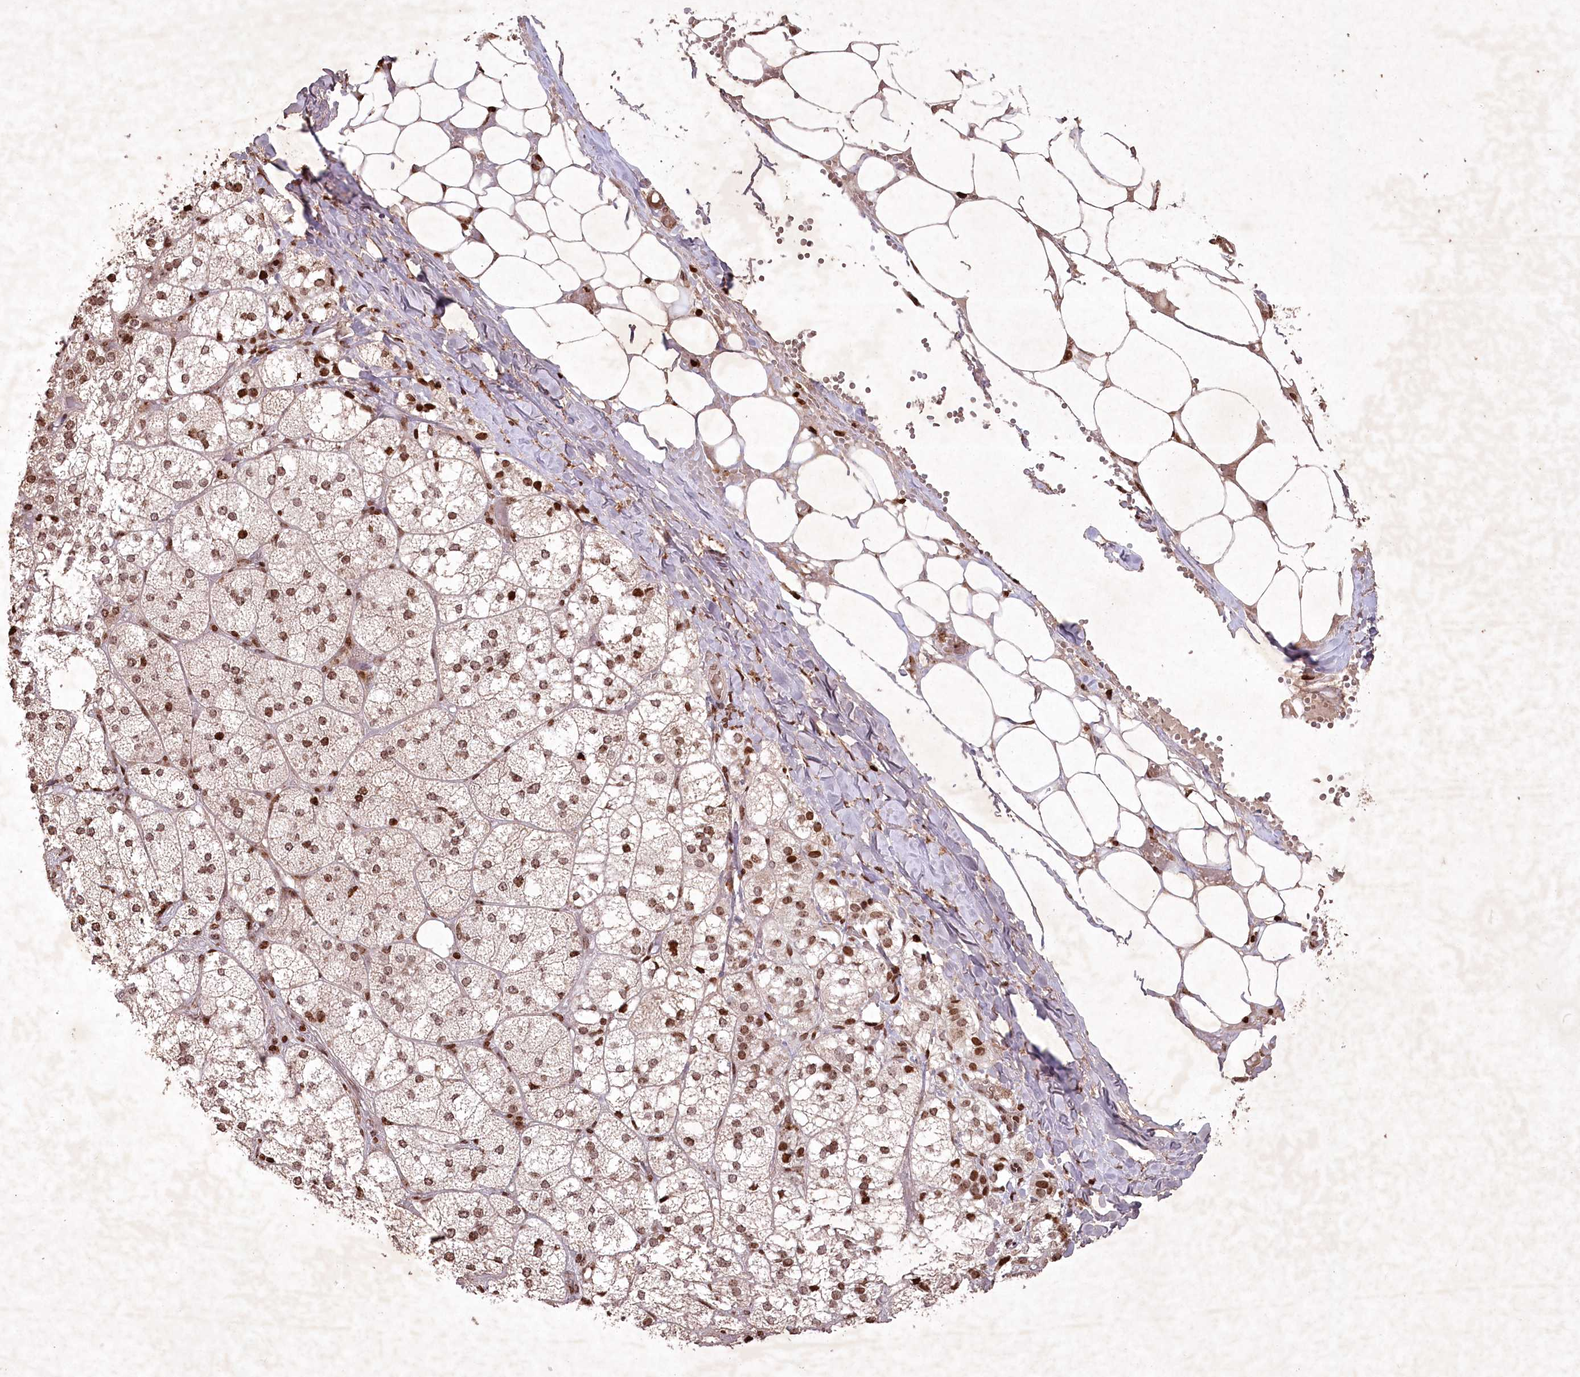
{"staining": {"intensity": "strong", "quantity": ">75%", "location": "cytoplasmic/membranous,nuclear"}, "tissue": "adrenal gland", "cell_type": "Glandular cells", "image_type": "normal", "snomed": [{"axis": "morphology", "description": "Normal tissue, NOS"}, {"axis": "topography", "description": "Adrenal gland"}], "caption": "Protein staining by immunohistochemistry demonstrates strong cytoplasmic/membranous,nuclear positivity in about >75% of glandular cells in benign adrenal gland.", "gene": "CCSER2", "patient": {"sex": "female", "age": 61}}